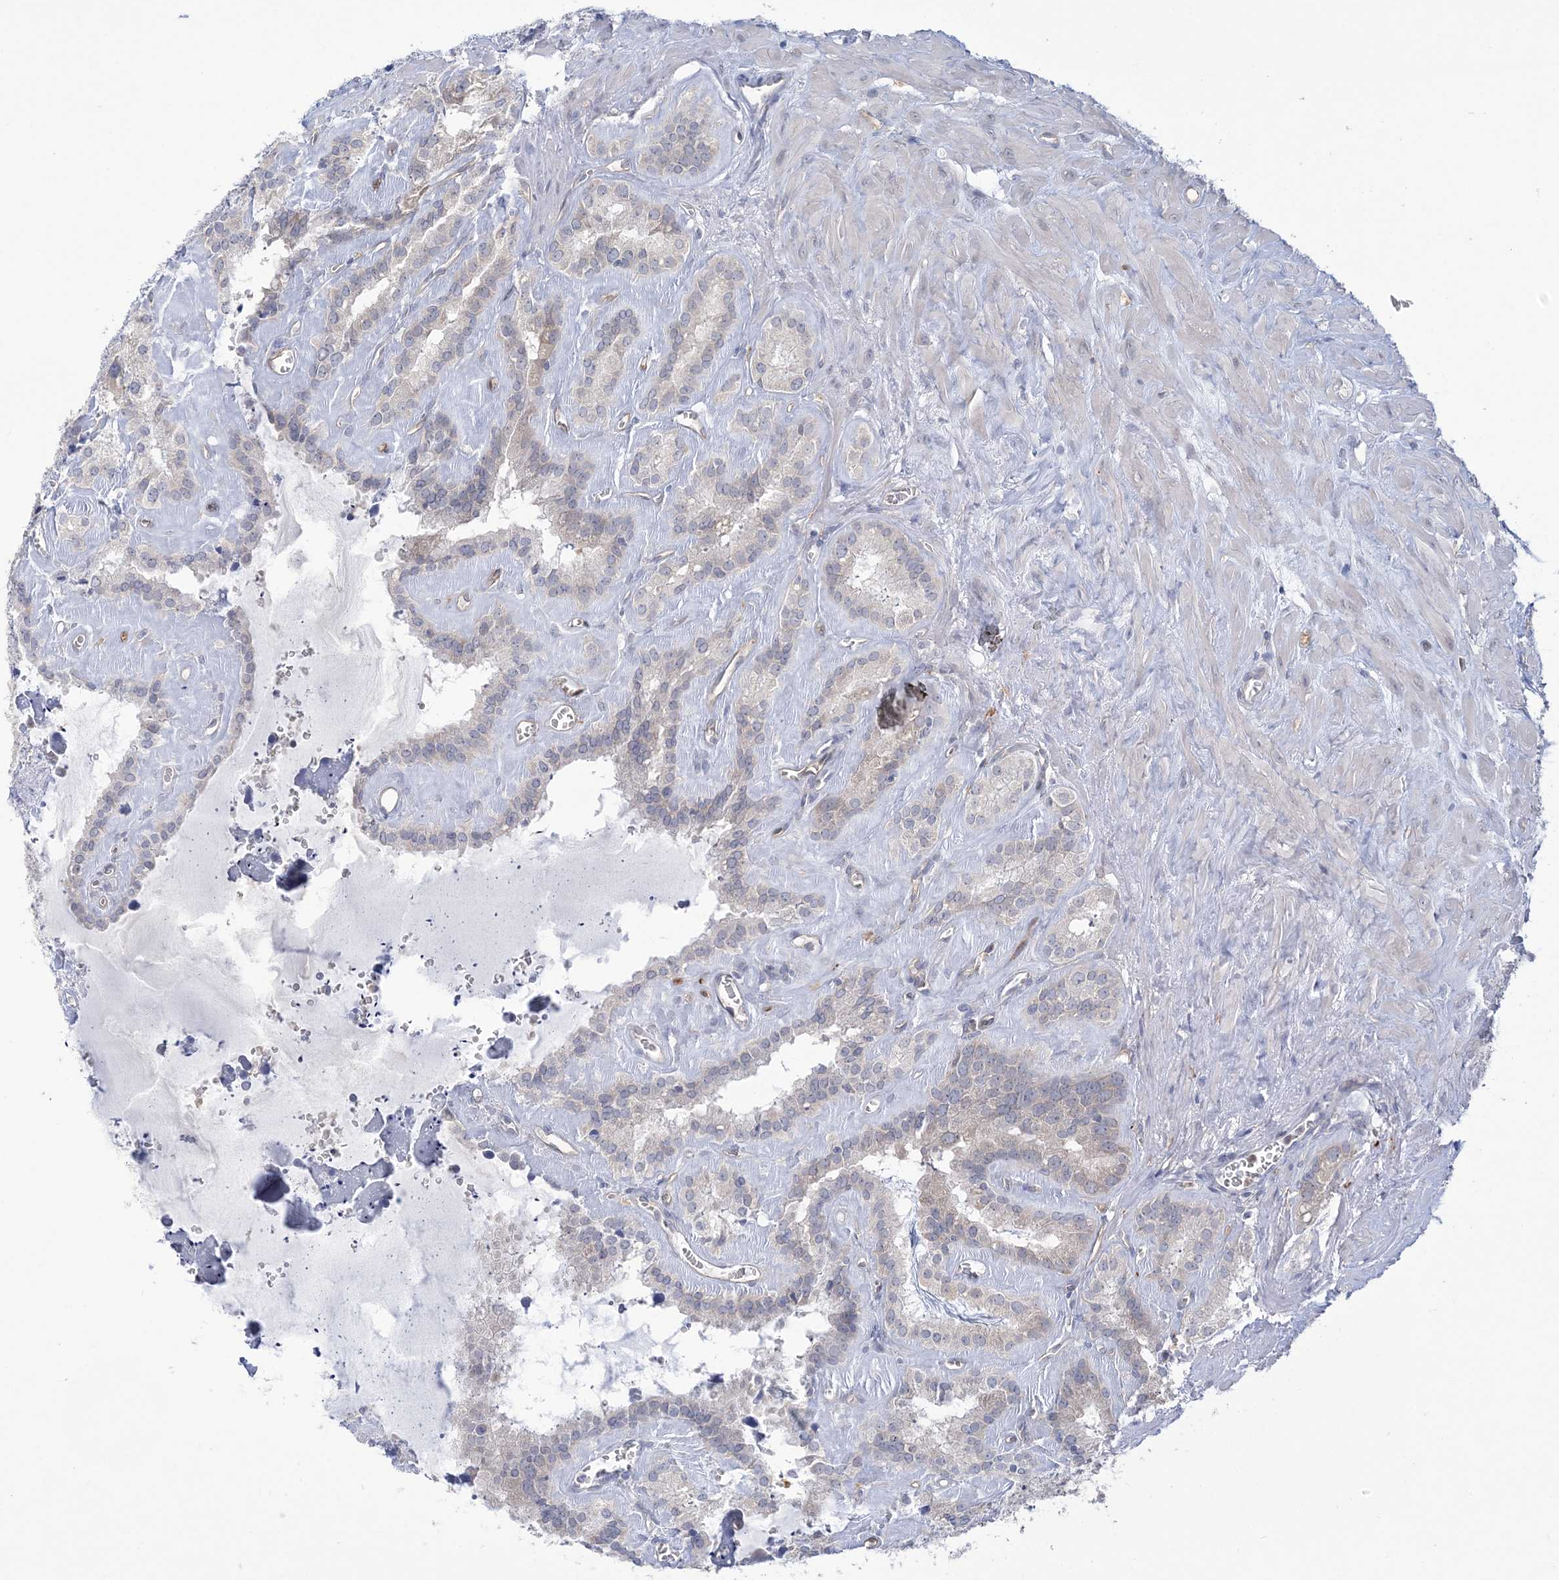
{"staining": {"intensity": "negative", "quantity": "none", "location": "none"}, "tissue": "seminal vesicle", "cell_type": "Glandular cells", "image_type": "normal", "snomed": [{"axis": "morphology", "description": "Normal tissue, NOS"}, {"axis": "topography", "description": "Prostate"}, {"axis": "topography", "description": "Seminal veicle"}], "caption": "DAB (3,3'-diaminobenzidine) immunohistochemical staining of benign seminal vesicle demonstrates no significant expression in glandular cells. Nuclei are stained in blue.", "gene": "FARSB", "patient": {"sex": "male", "age": 59}}